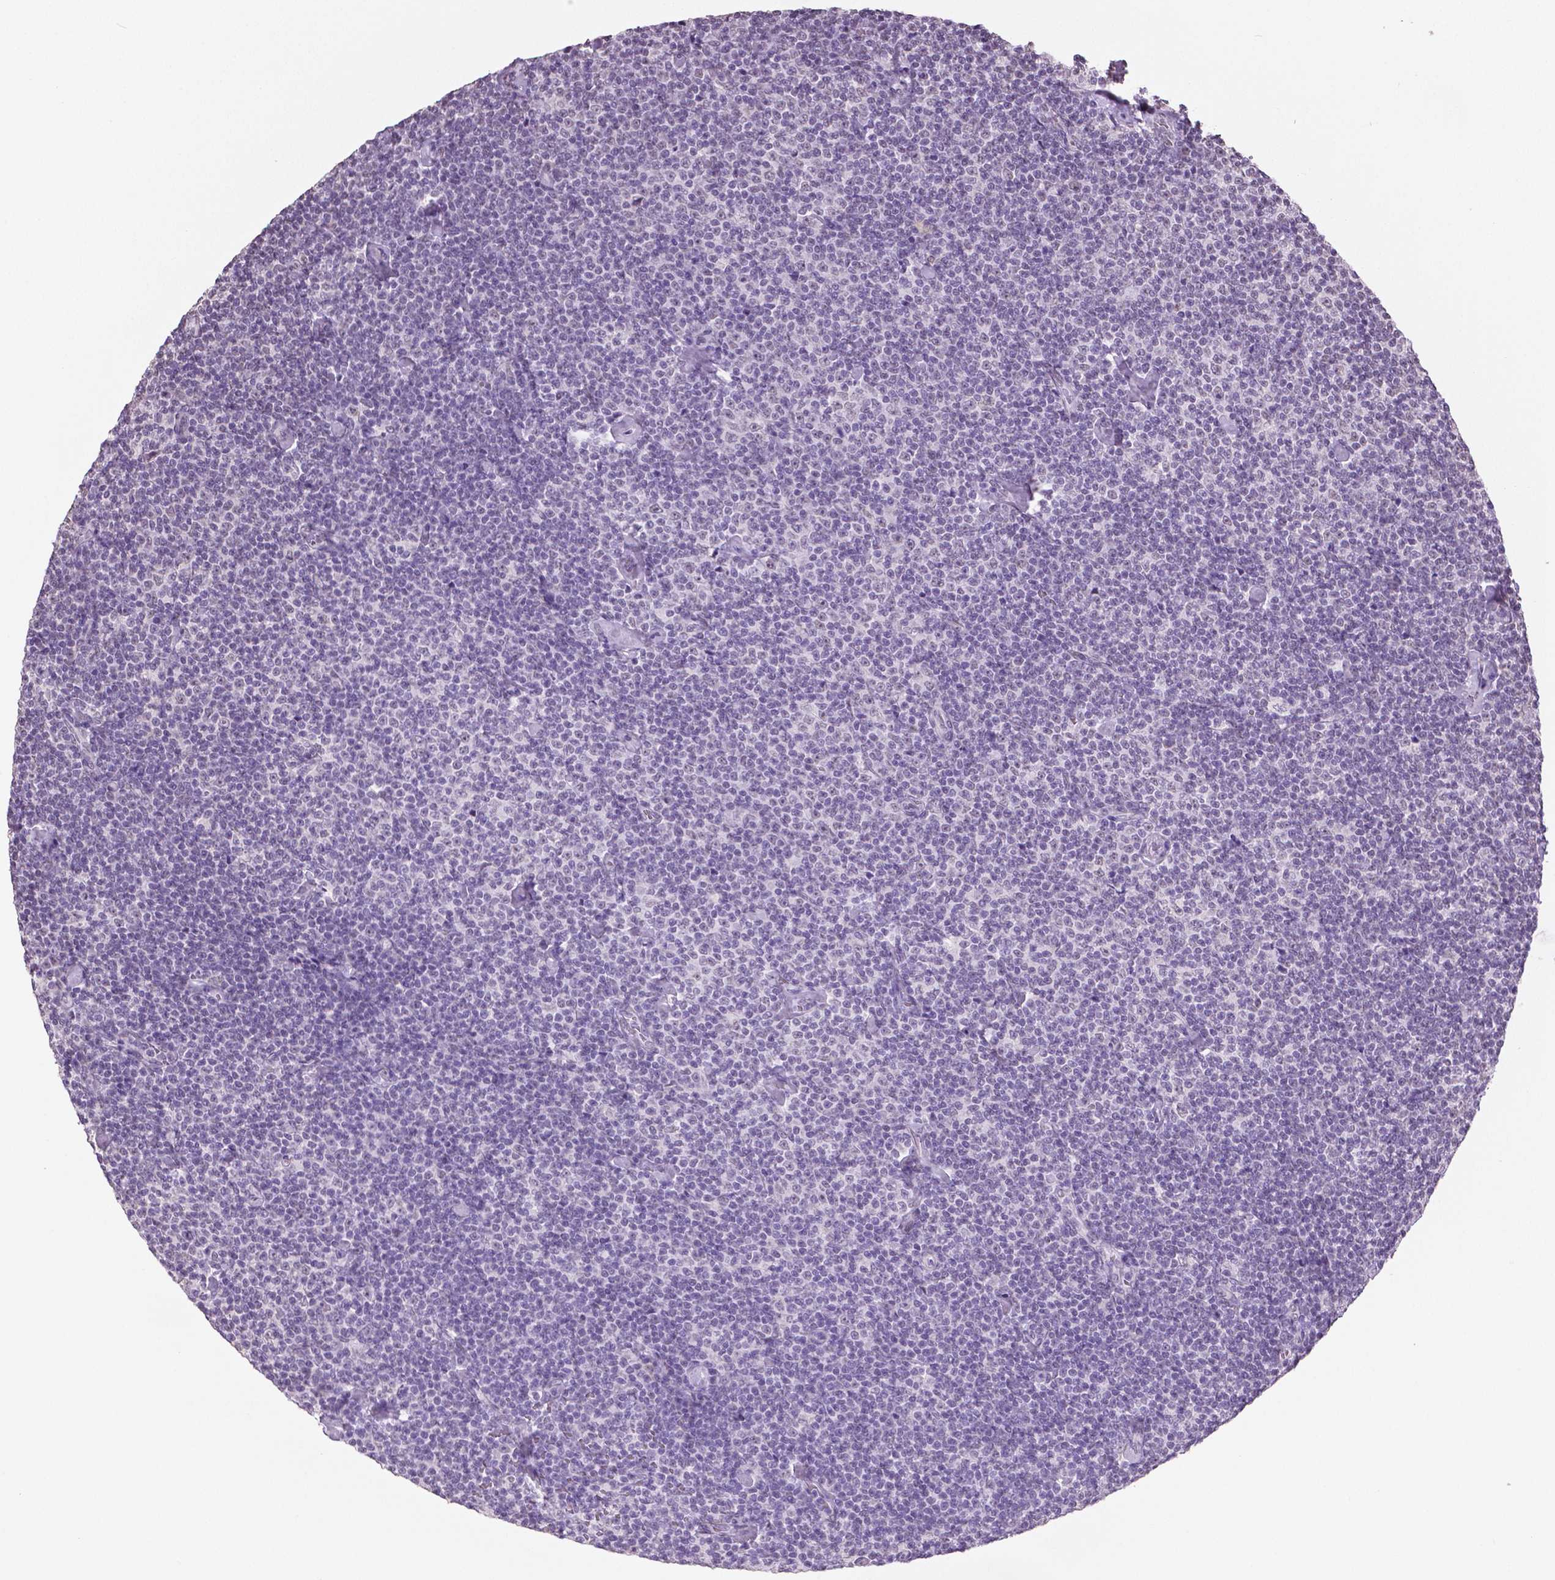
{"staining": {"intensity": "negative", "quantity": "none", "location": "none"}, "tissue": "lymphoma", "cell_type": "Tumor cells", "image_type": "cancer", "snomed": [{"axis": "morphology", "description": "Malignant lymphoma, non-Hodgkin's type, Low grade"}, {"axis": "topography", "description": "Lymph node"}], "caption": "Tumor cells show no significant positivity in lymphoma. Nuclei are stained in blue.", "gene": "IGF2BP1", "patient": {"sex": "male", "age": 81}}